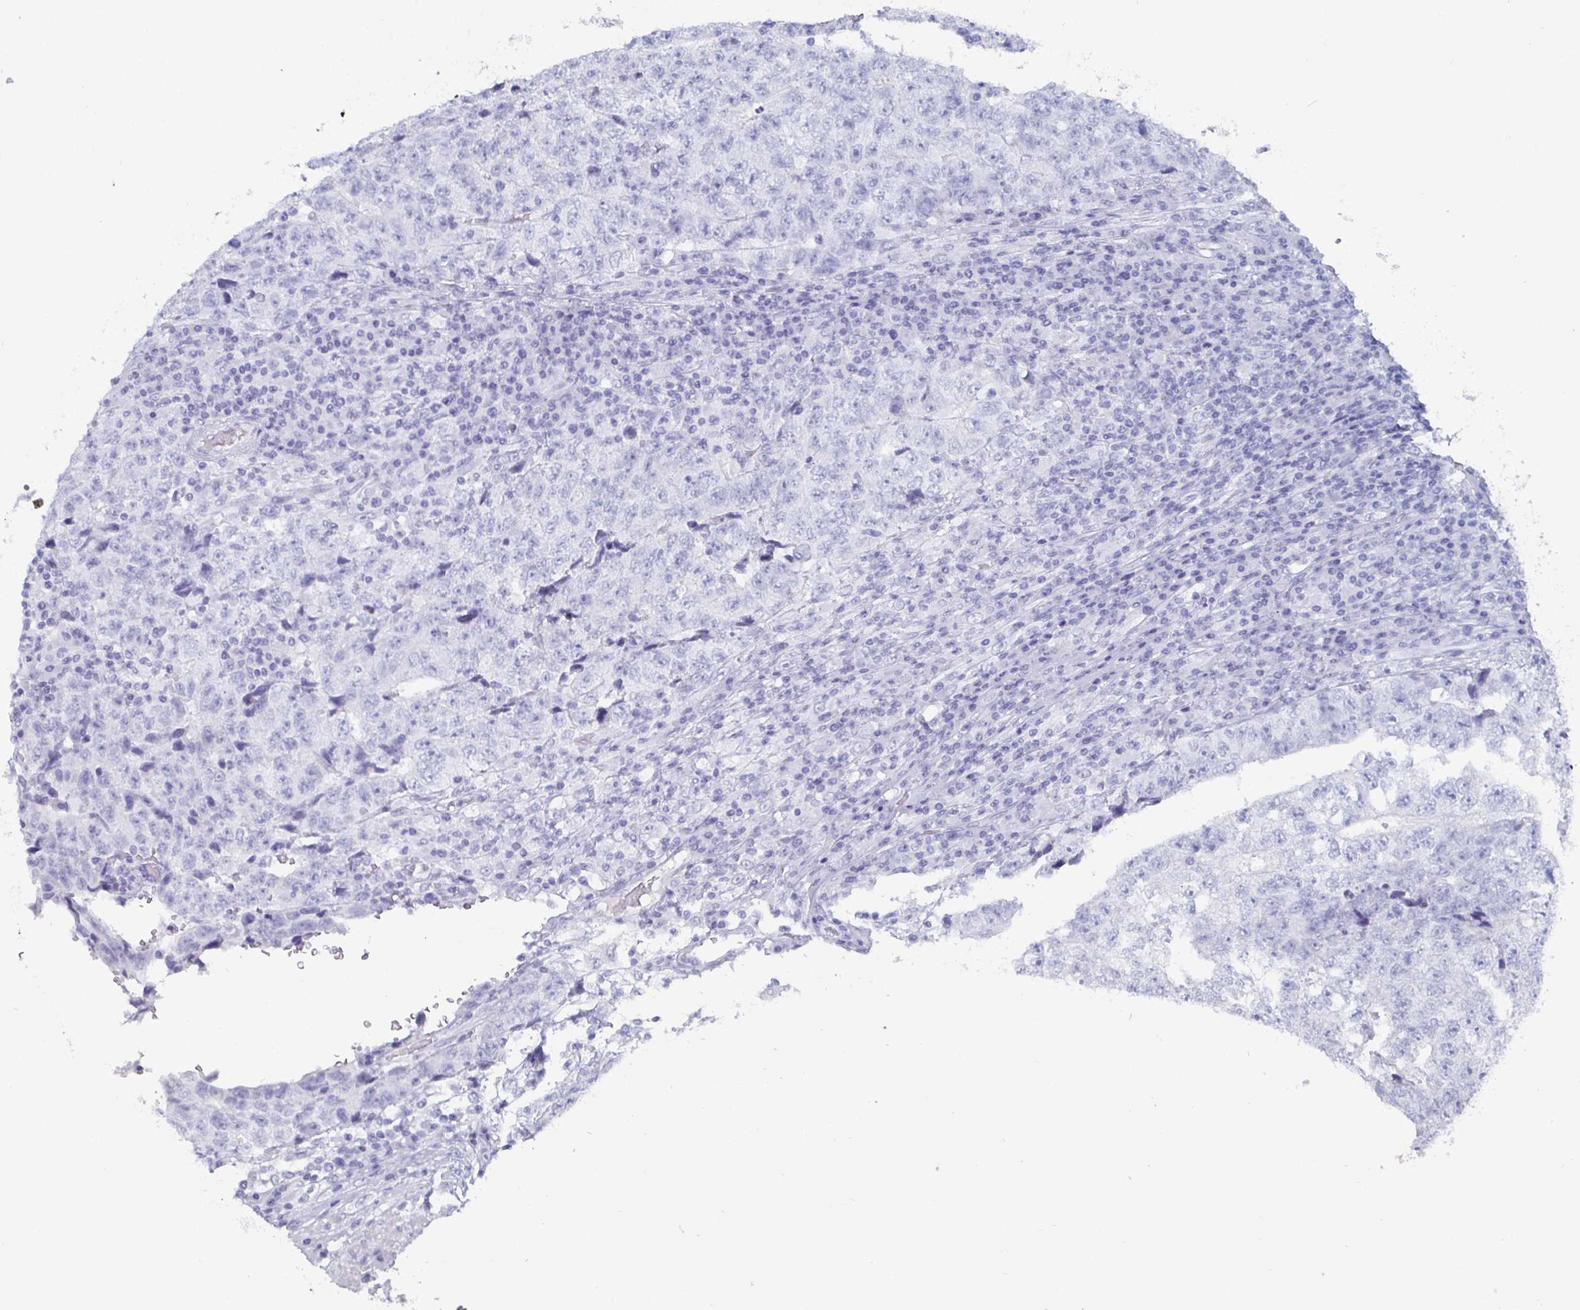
{"staining": {"intensity": "negative", "quantity": "none", "location": "none"}, "tissue": "testis cancer", "cell_type": "Tumor cells", "image_type": "cancer", "snomed": [{"axis": "morphology", "description": "Necrosis, NOS"}, {"axis": "morphology", "description": "Carcinoma, Embryonal, NOS"}, {"axis": "topography", "description": "Testis"}], "caption": "IHC histopathology image of neoplastic tissue: testis cancer stained with DAB demonstrates no significant protein positivity in tumor cells.", "gene": "OOSP2", "patient": {"sex": "male", "age": 19}}